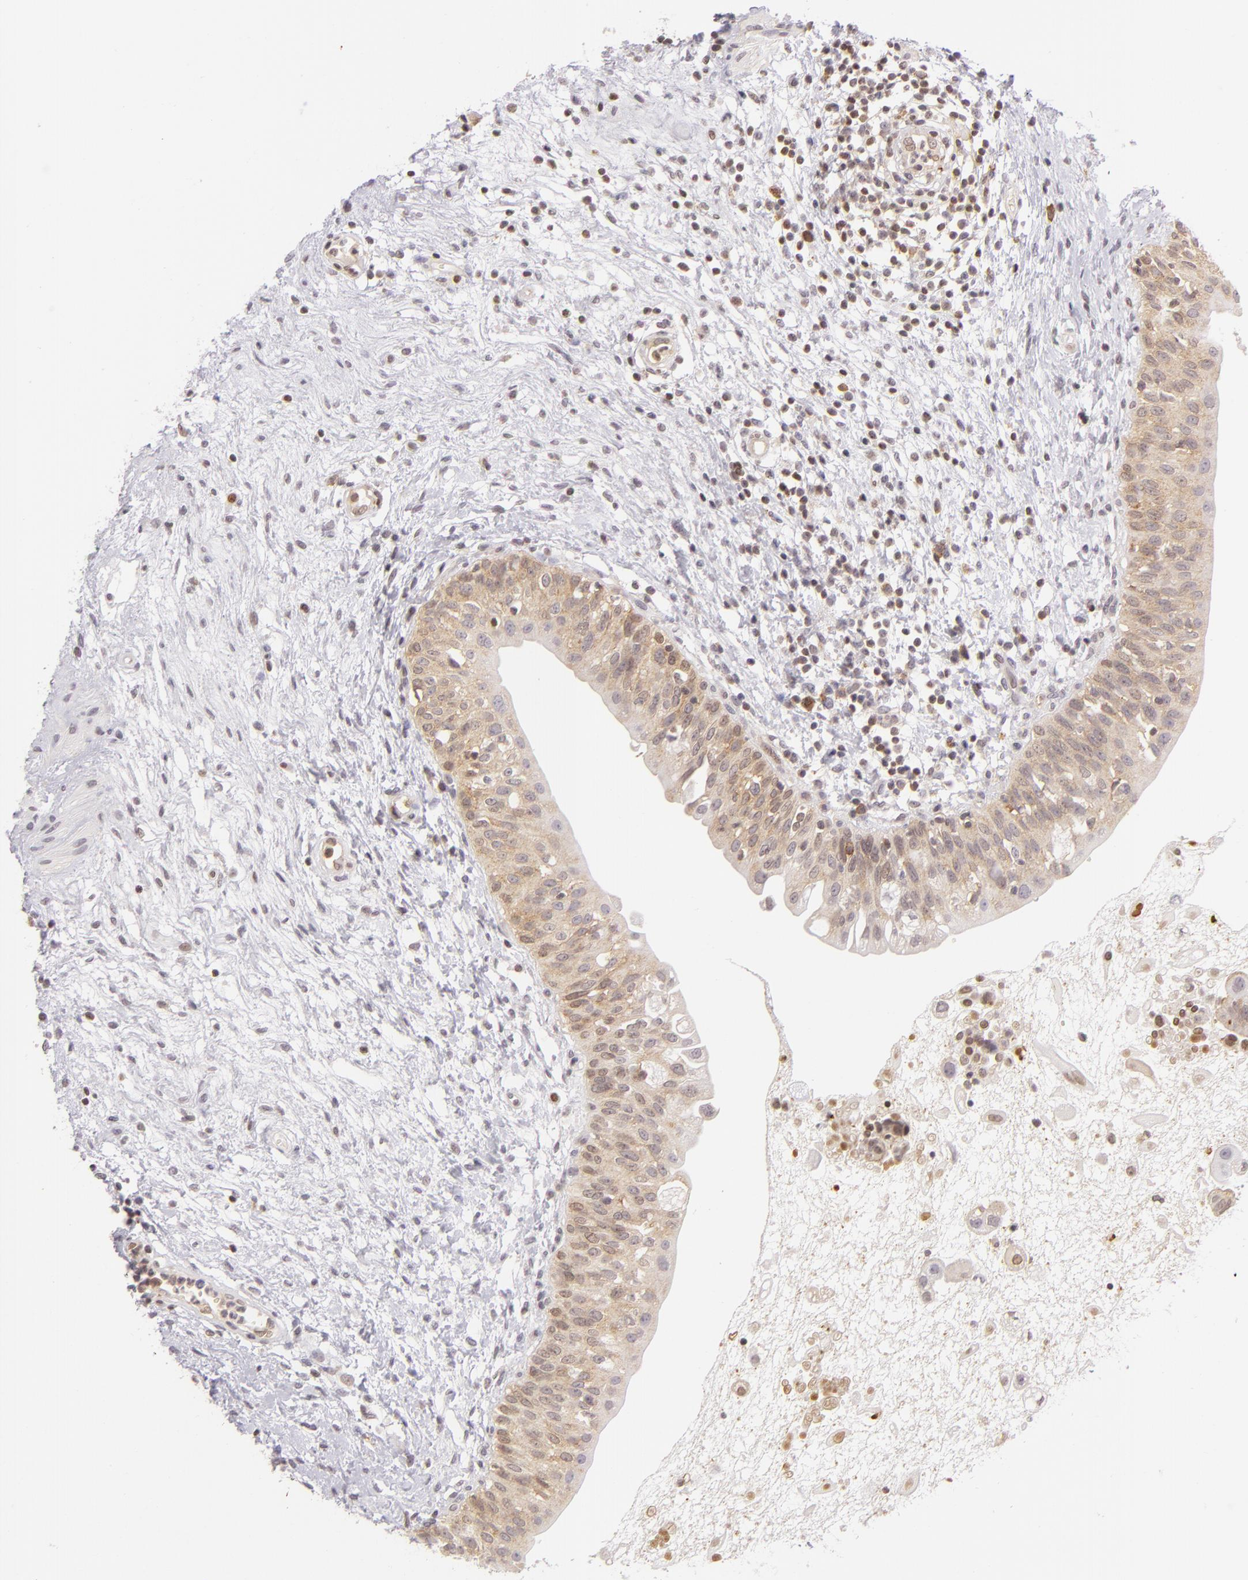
{"staining": {"intensity": "moderate", "quantity": ">75%", "location": "cytoplasmic/membranous"}, "tissue": "urinary bladder", "cell_type": "Urothelial cells", "image_type": "normal", "snomed": [{"axis": "morphology", "description": "Normal tissue, NOS"}, {"axis": "topography", "description": "Urinary bladder"}], "caption": "Unremarkable urinary bladder was stained to show a protein in brown. There is medium levels of moderate cytoplasmic/membranous expression in approximately >75% of urothelial cells. The staining was performed using DAB (3,3'-diaminobenzidine) to visualize the protein expression in brown, while the nuclei were stained in blue with hematoxylin (Magnification: 20x).", "gene": "ENSG00000290315", "patient": {"sex": "female", "age": 55}}